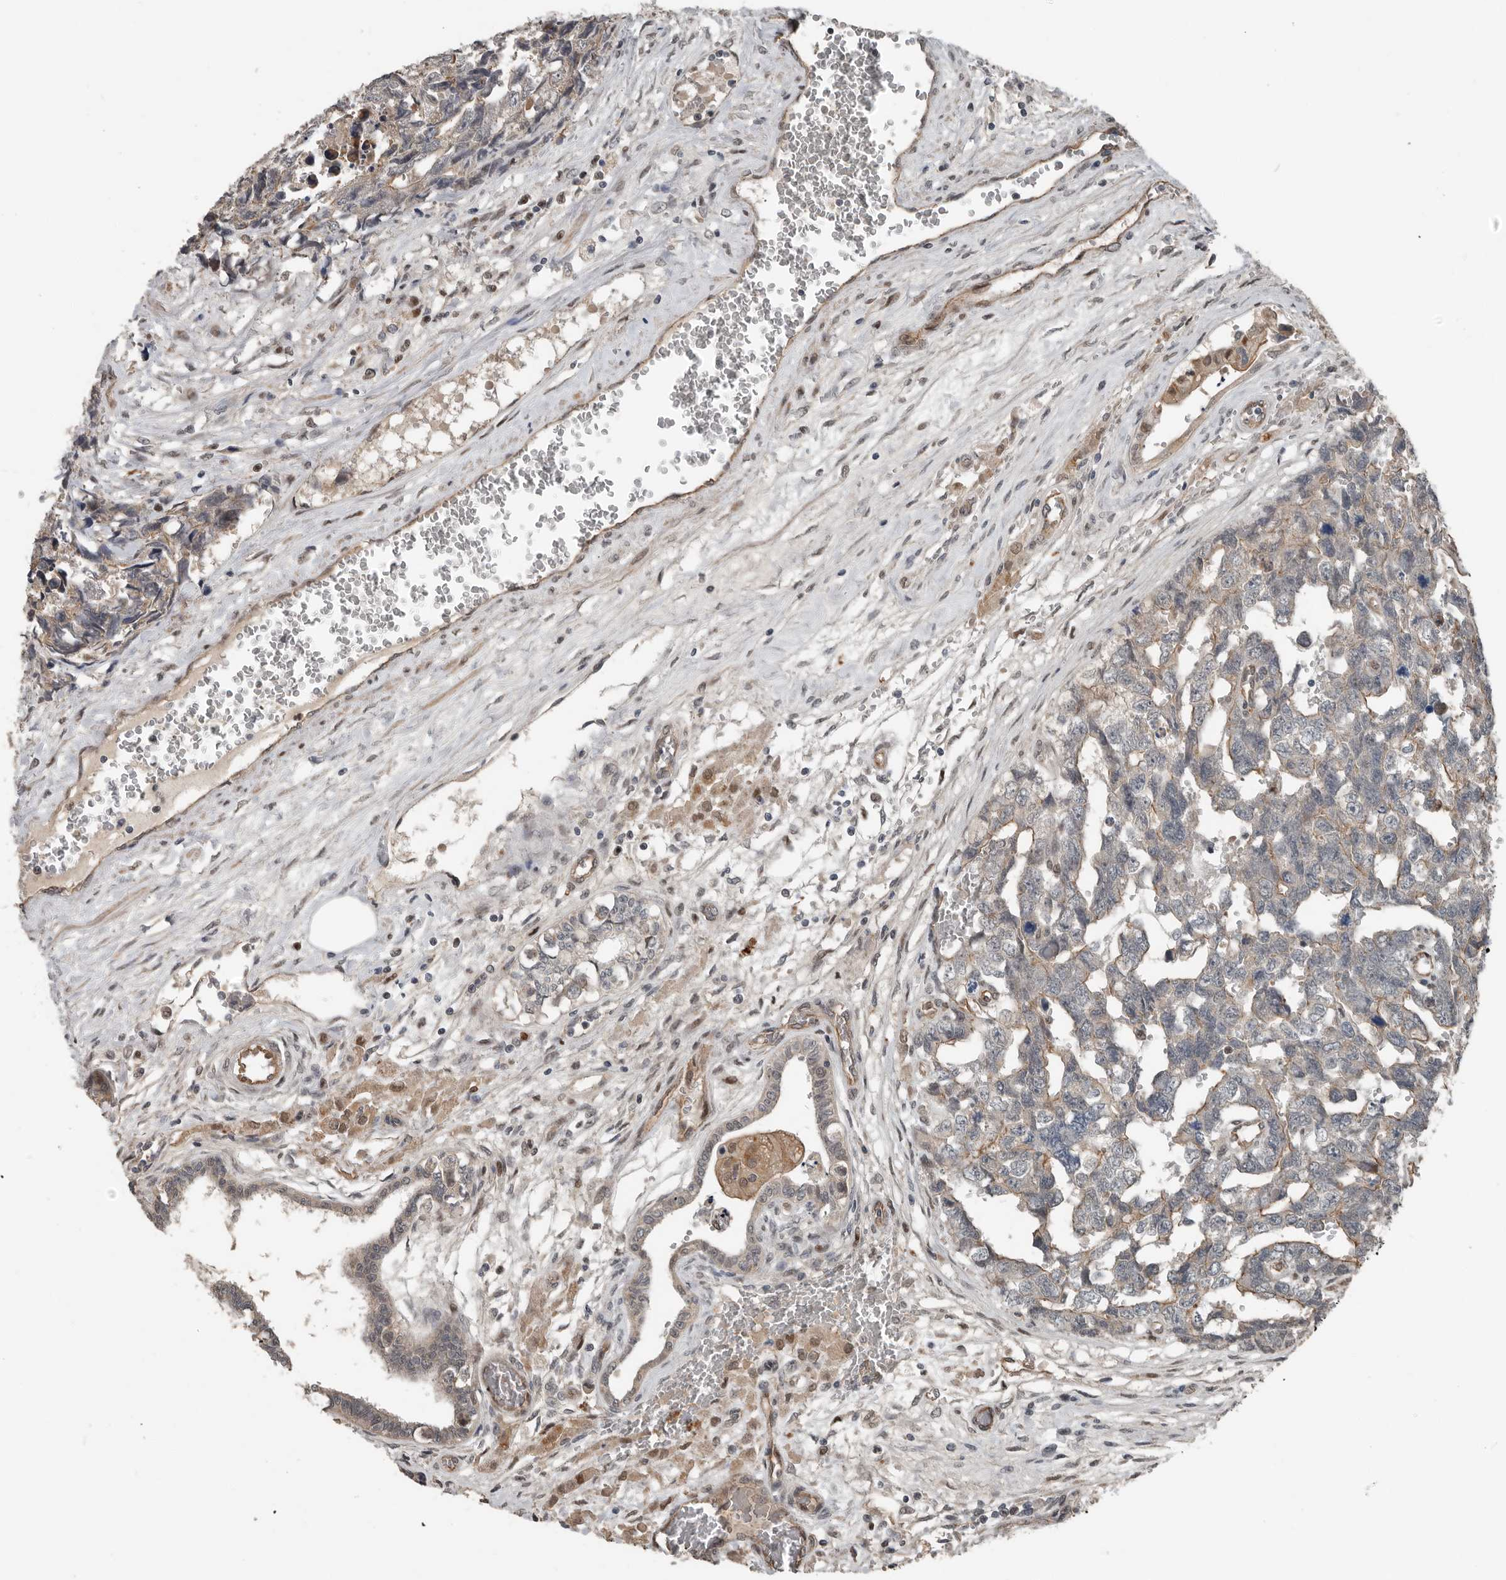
{"staining": {"intensity": "weak", "quantity": "<25%", "location": "cytoplasmic/membranous"}, "tissue": "testis cancer", "cell_type": "Tumor cells", "image_type": "cancer", "snomed": [{"axis": "morphology", "description": "Carcinoma, Embryonal, NOS"}, {"axis": "topography", "description": "Testis"}], "caption": "This is an IHC histopathology image of human testis embryonal carcinoma. There is no expression in tumor cells.", "gene": "YOD1", "patient": {"sex": "male", "age": 31}}